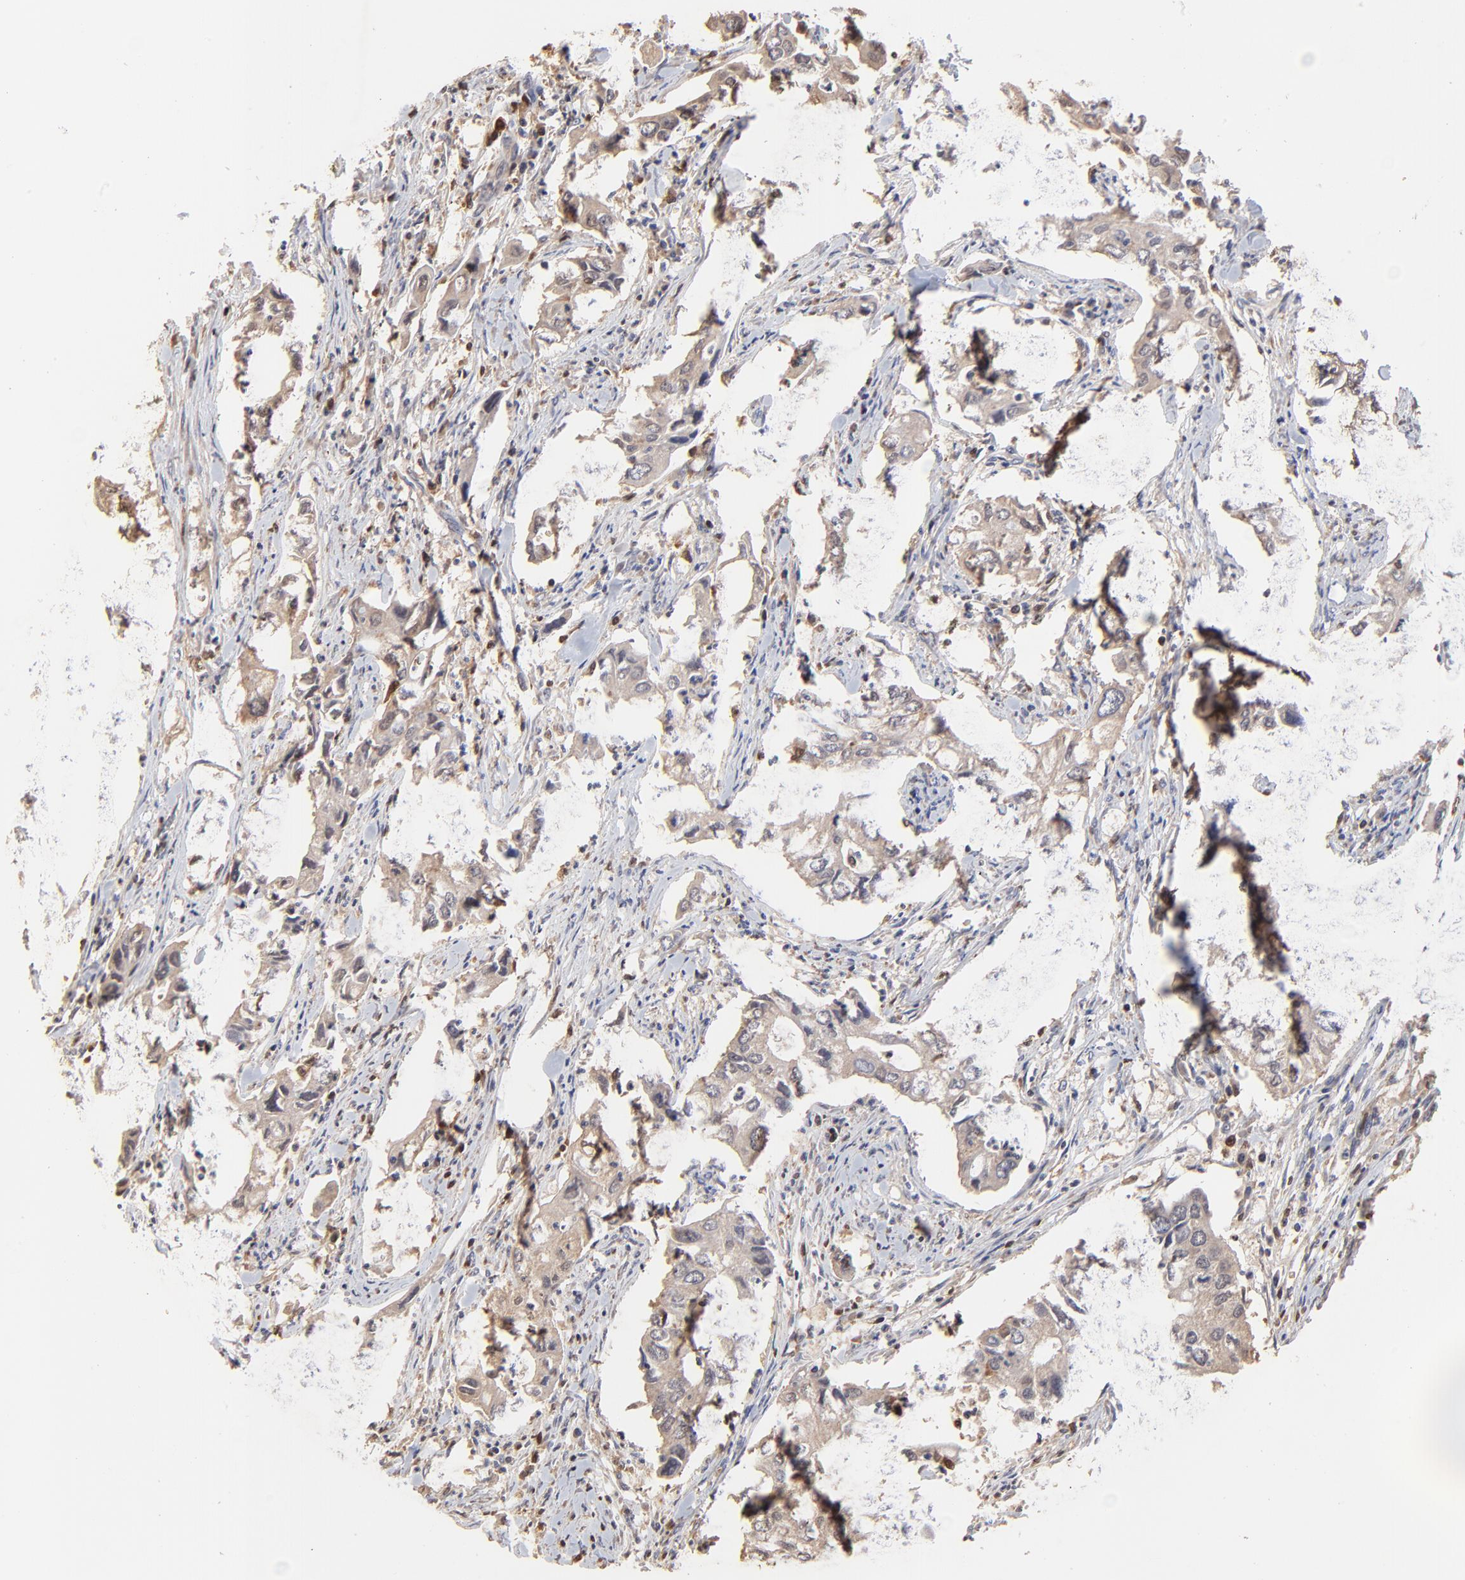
{"staining": {"intensity": "weak", "quantity": ">75%", "location": "cytoplasmic/membranous"}, "tissue": "lung cancer", "cell_type": "Tumor cells", "image_type": "cancer", "snomed": [{"axis": "morphology", "description": "Adenocarcinoma, NOS"}, {"axis": "topography", "description": "Lung"}], "caption": "Lung cancer (adenocarcinoma) was stained to show a protein in brown. There is low levels of weak cytoplasmic/membranous staining in about >75% of tumor cells. (brown staining indicates protein expression, while blue staining denotes nuclei).", "gene": "CASP1", "patient": {"sex": "male", "age": 48}}